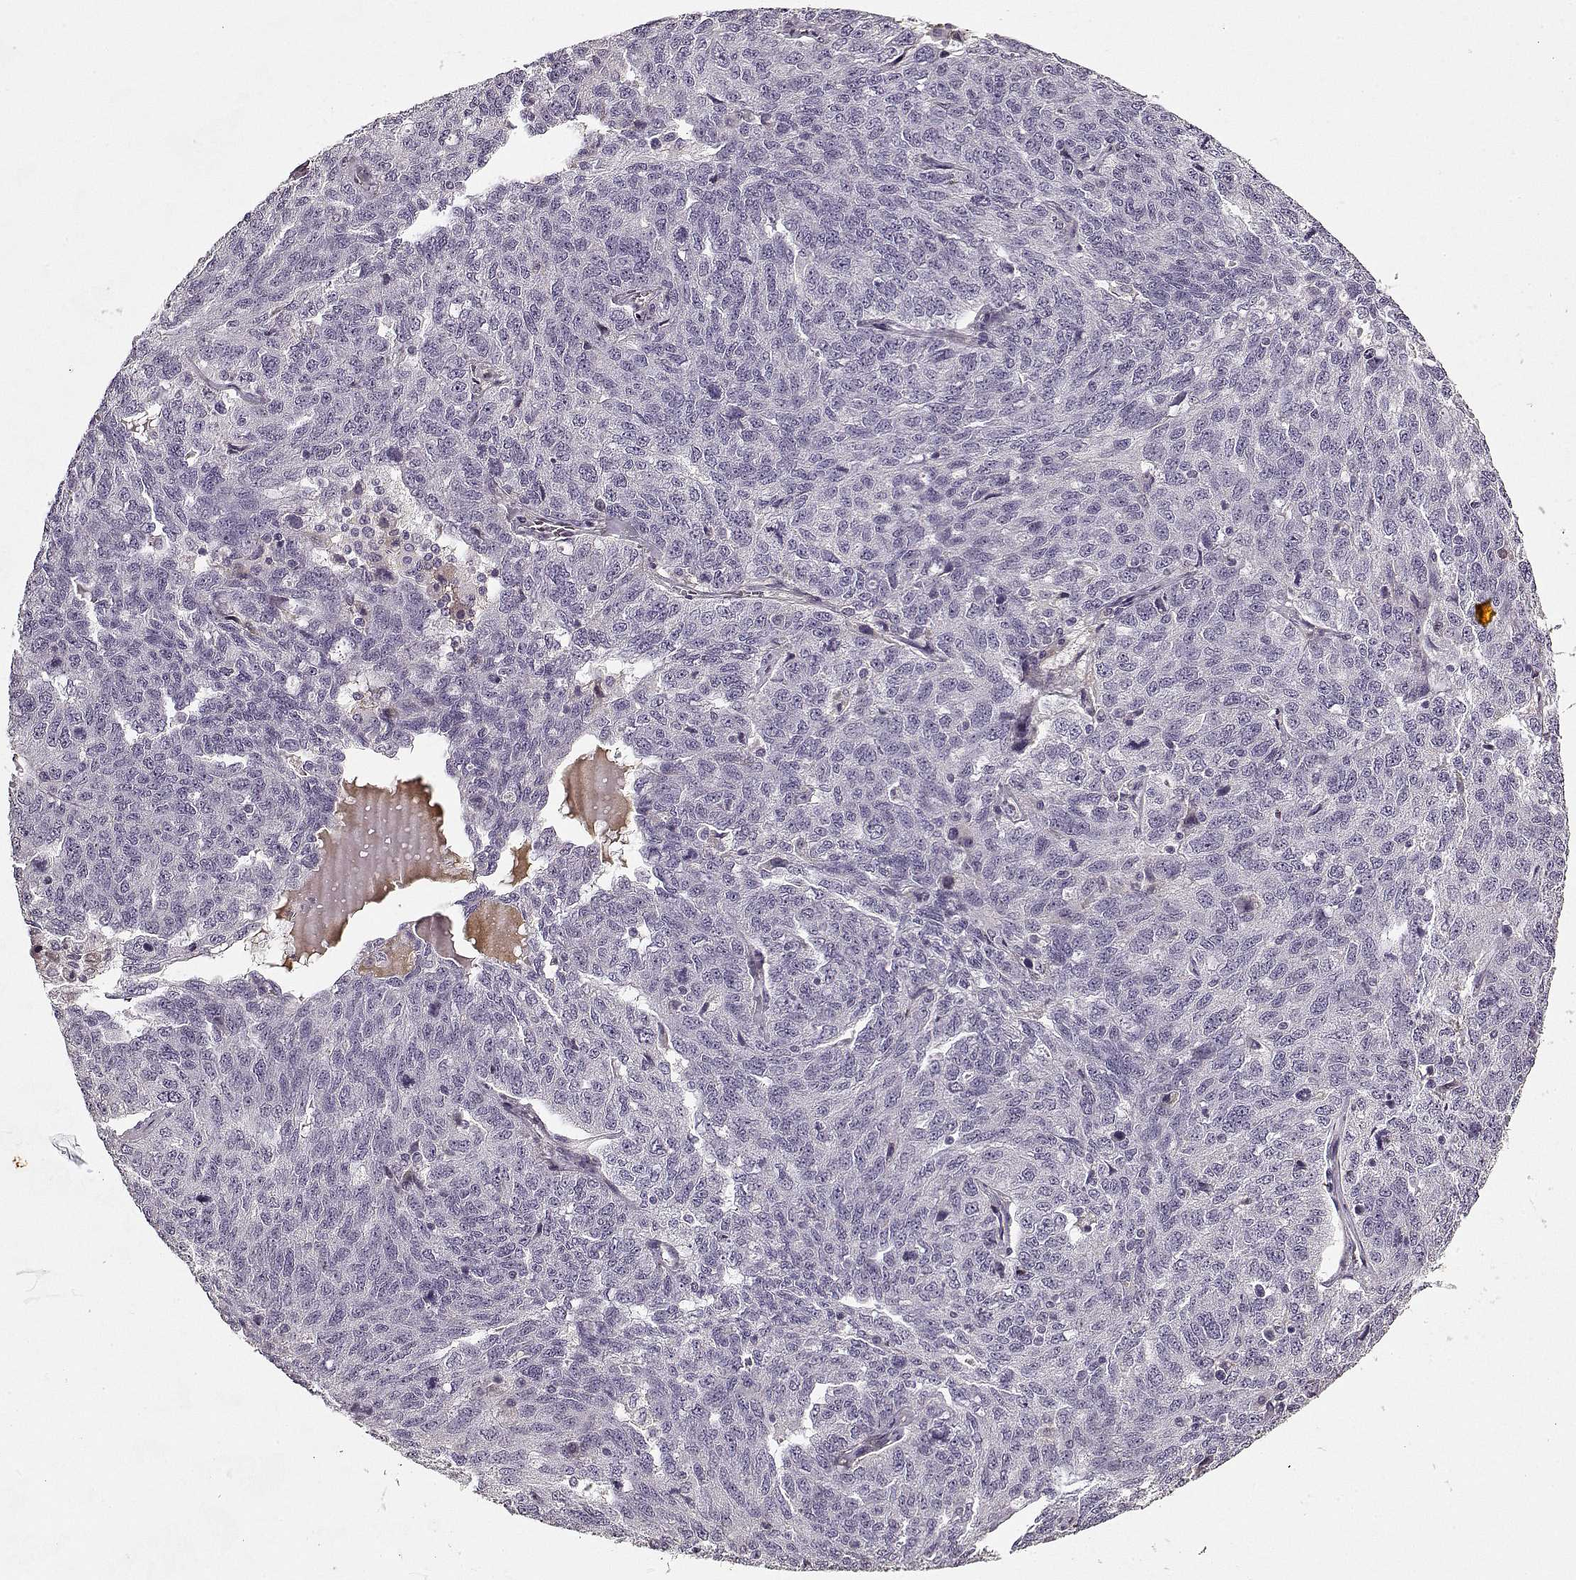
{"staining": {"intensity": "negative", "quantity": "none", "location": "none"}, "tissue": "ovarian cancer", "cell_type": "Tumor cells", "image_type": "cancer", "snomed": [{"axis": "morphology", "description": "Cystadenocarcinoma, serous, NOS"}, {"axis": "topography", "description": "Ovary"}], "caption": "Protein analysis of ovarian cancer displays no significant expression in tumor cells. The staining is performed using DAB (3,3'-diaminobenzidine) brown chromogen with nuclei counter-stained in using hematoxylin.", "gene": "LUM", "patient": {"sex": "female", "age": 71}}